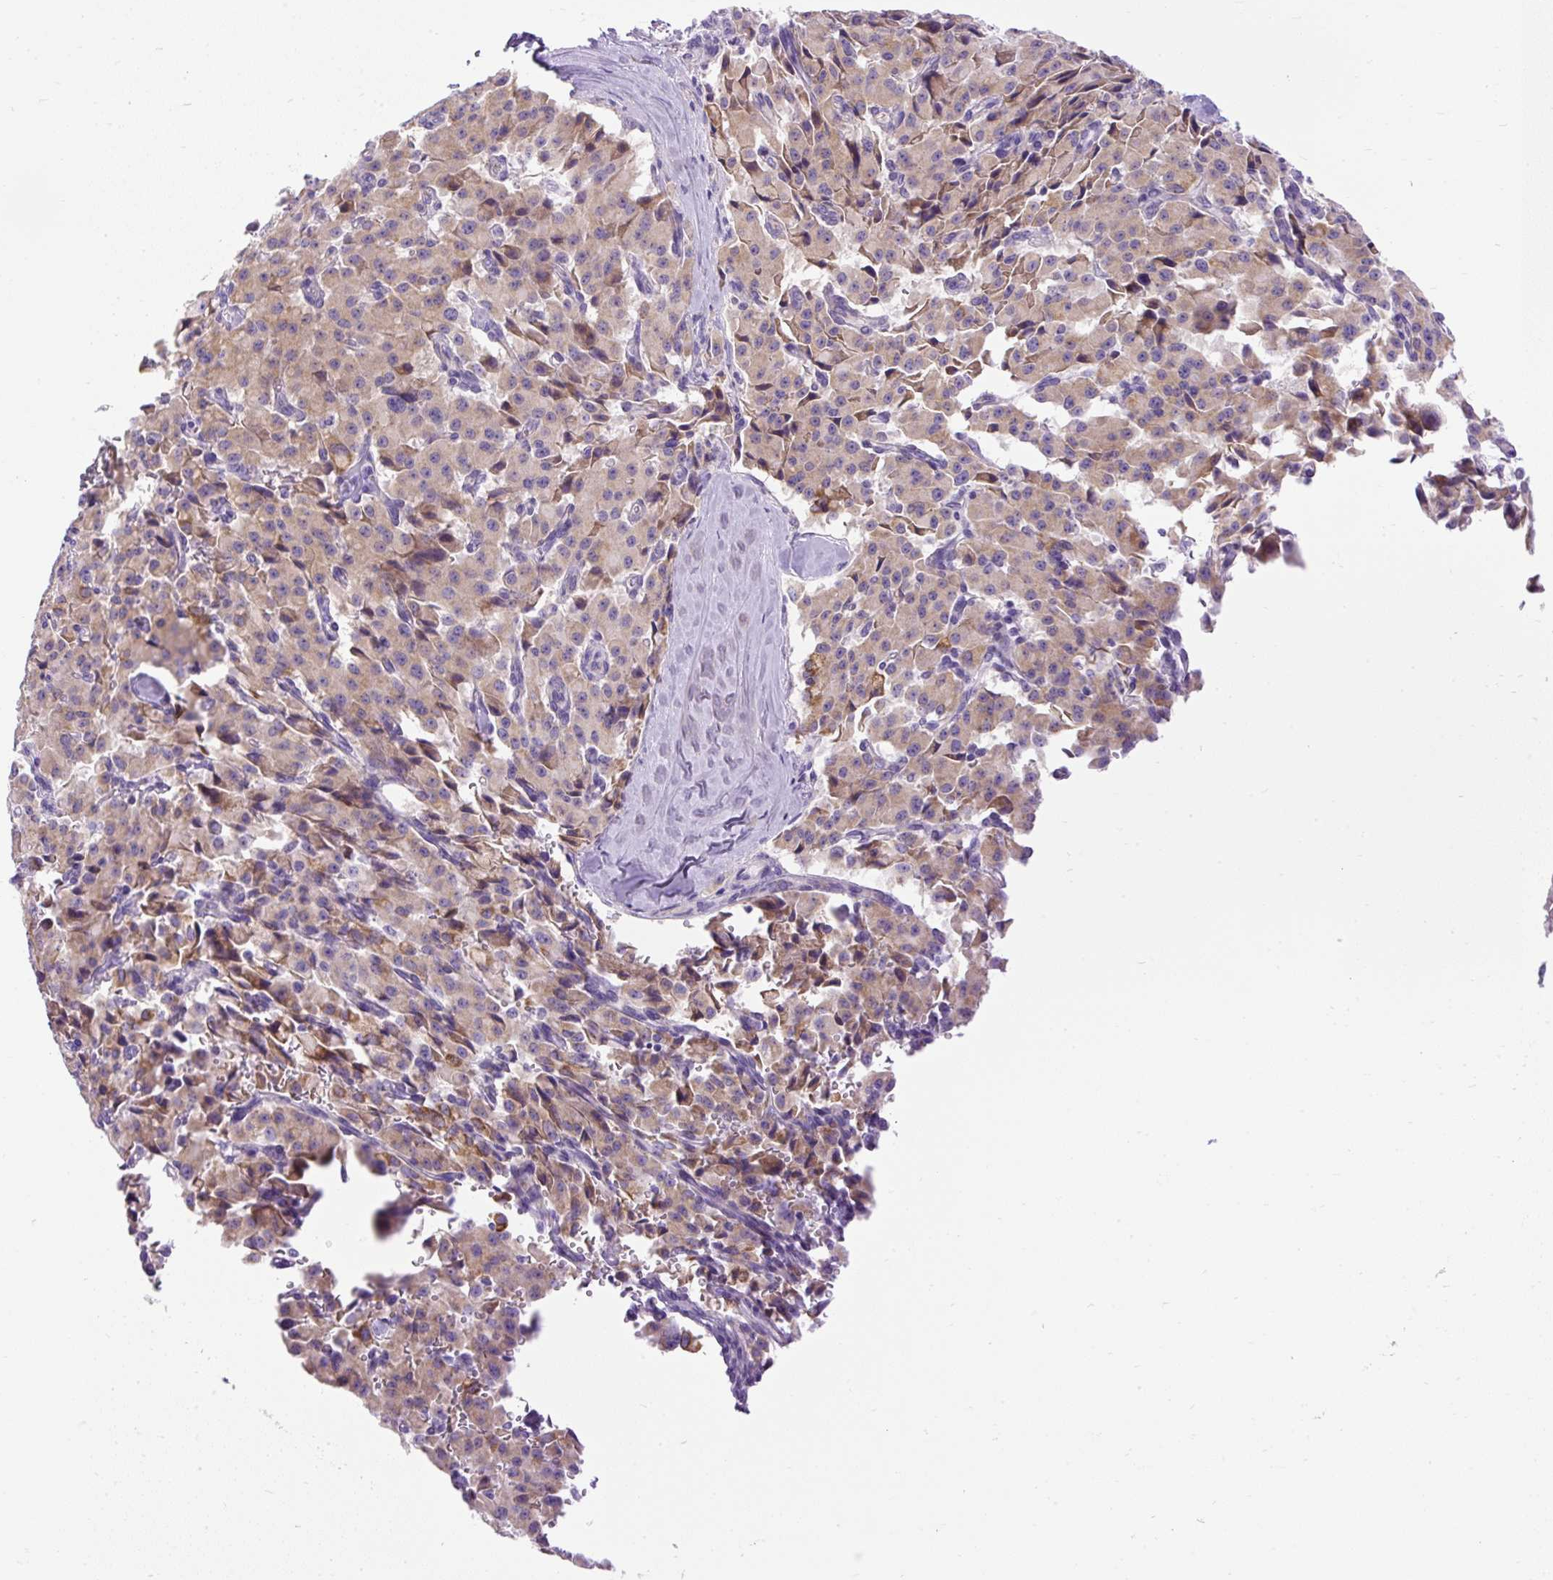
{"staining": {"intensity": "moderate", "quantity": ">75%", "location": "cytoplasmic/membranous"}, "tissue": "pancreatic cancer", "cell_type": "Tumor cells", "image_type": "cancer", "snomed": [{"axis": "morphology", "description": "Adenocarcinoma, NOS"}, {"axis": "topography", "description": "Pancreas"}], "caption": "Brown immunohistochemical staining in adenocarcinoma (pancreatic) demonstrates moderate cytoplasmic/membranous expression in approximately >75% of tumor cells.", "gene": "SYBU", "patient": {"sex": "male", "age": 65}}